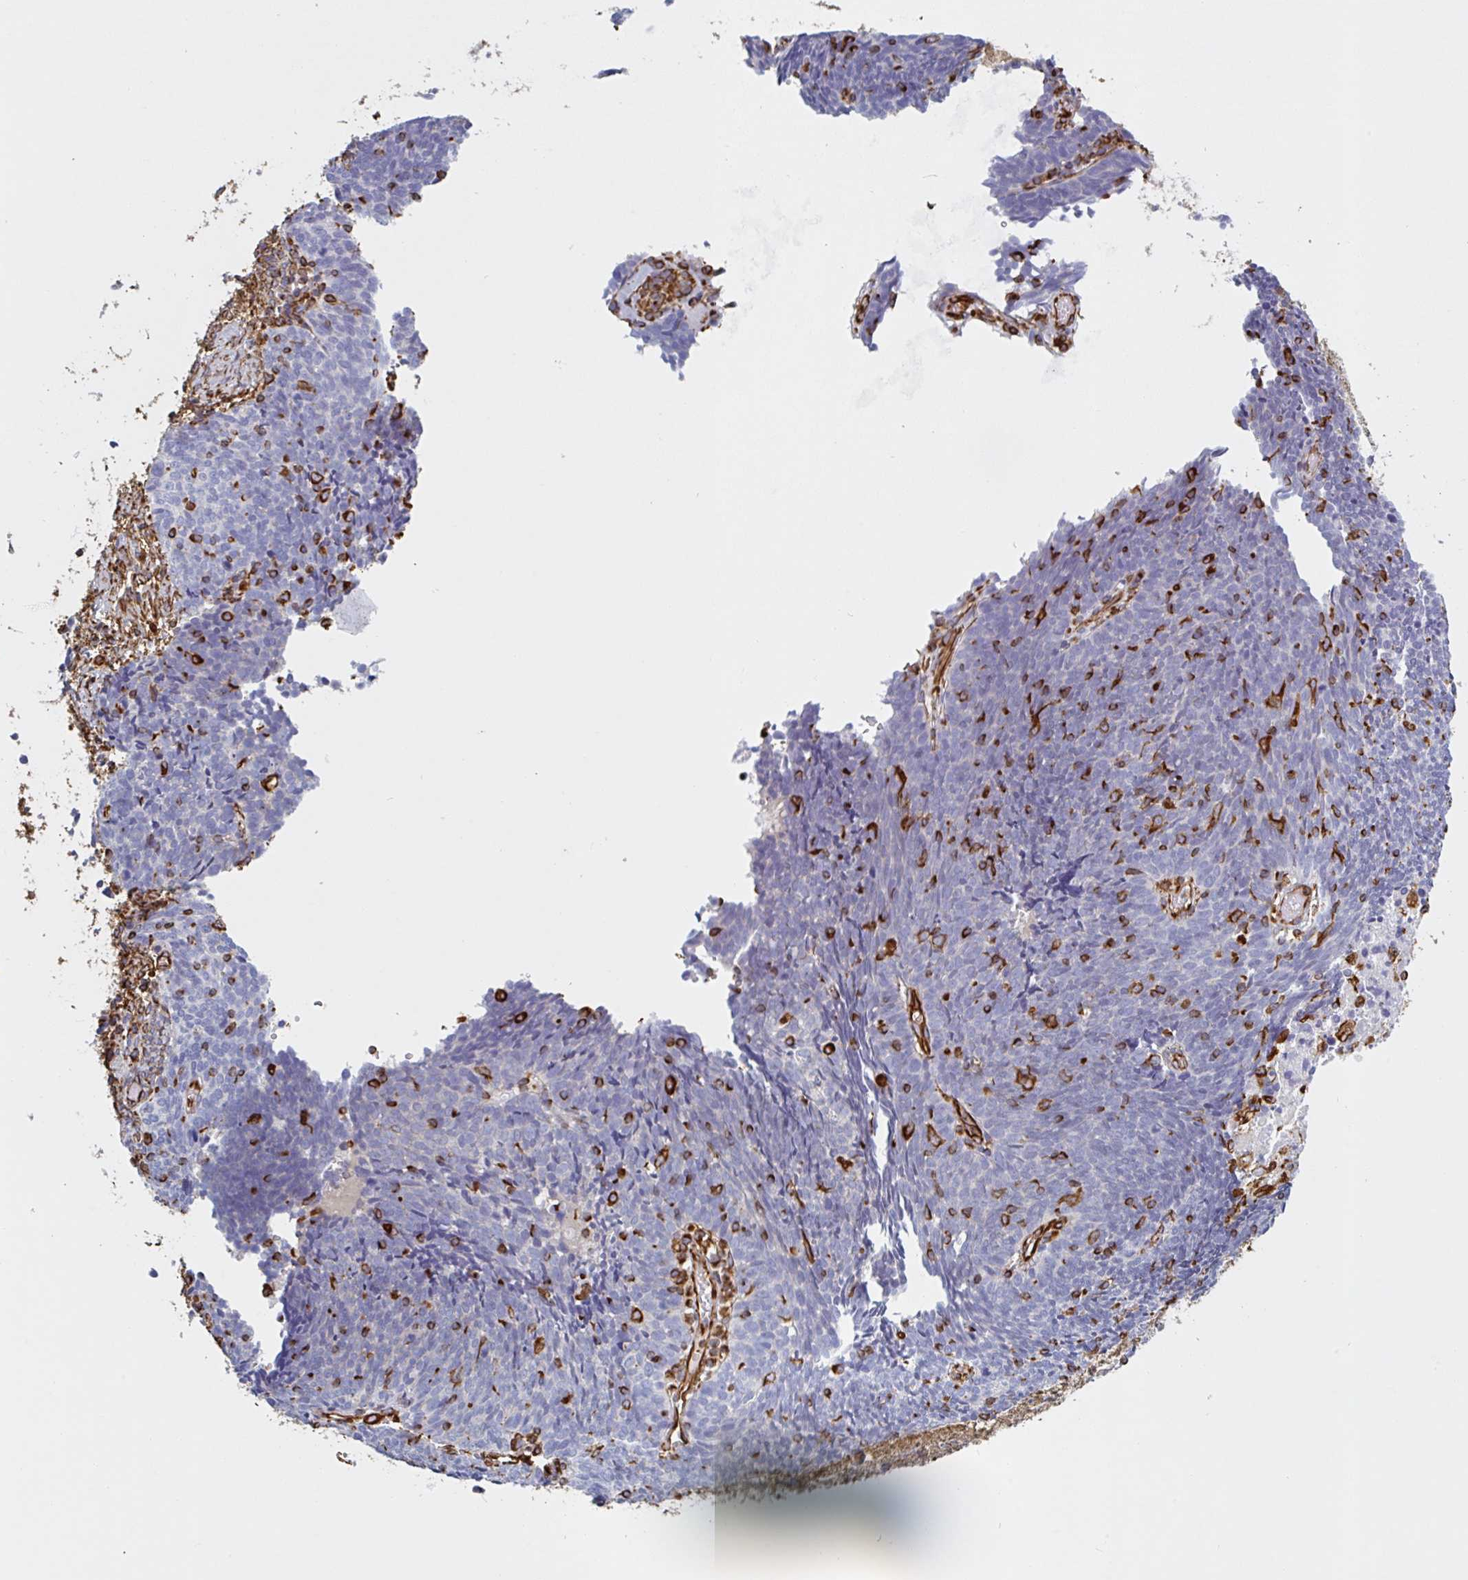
{"staining": {"intensity": "negative", "quantity": "none", "location": "none"}, "tissue": "cervical cancer", "cell_type": "Tumor cells", "image_type": "cancer", "snomed": [{"axis": "morphology", "description": "Squamous cell carcinoma, NOS"}, {"axis": "topography", "description": "Cervix"}], "caption": "Immunohistochemistry (IHC) image of neoplastic tissue: human squamous cell carcinoma (cervical) stained with DAB (3,3'-diaminobenzidine) displays no significant protein expression in tumor cells.", "gene": "PPFIA1", "patient": {"sex": "female", "age": 39}}